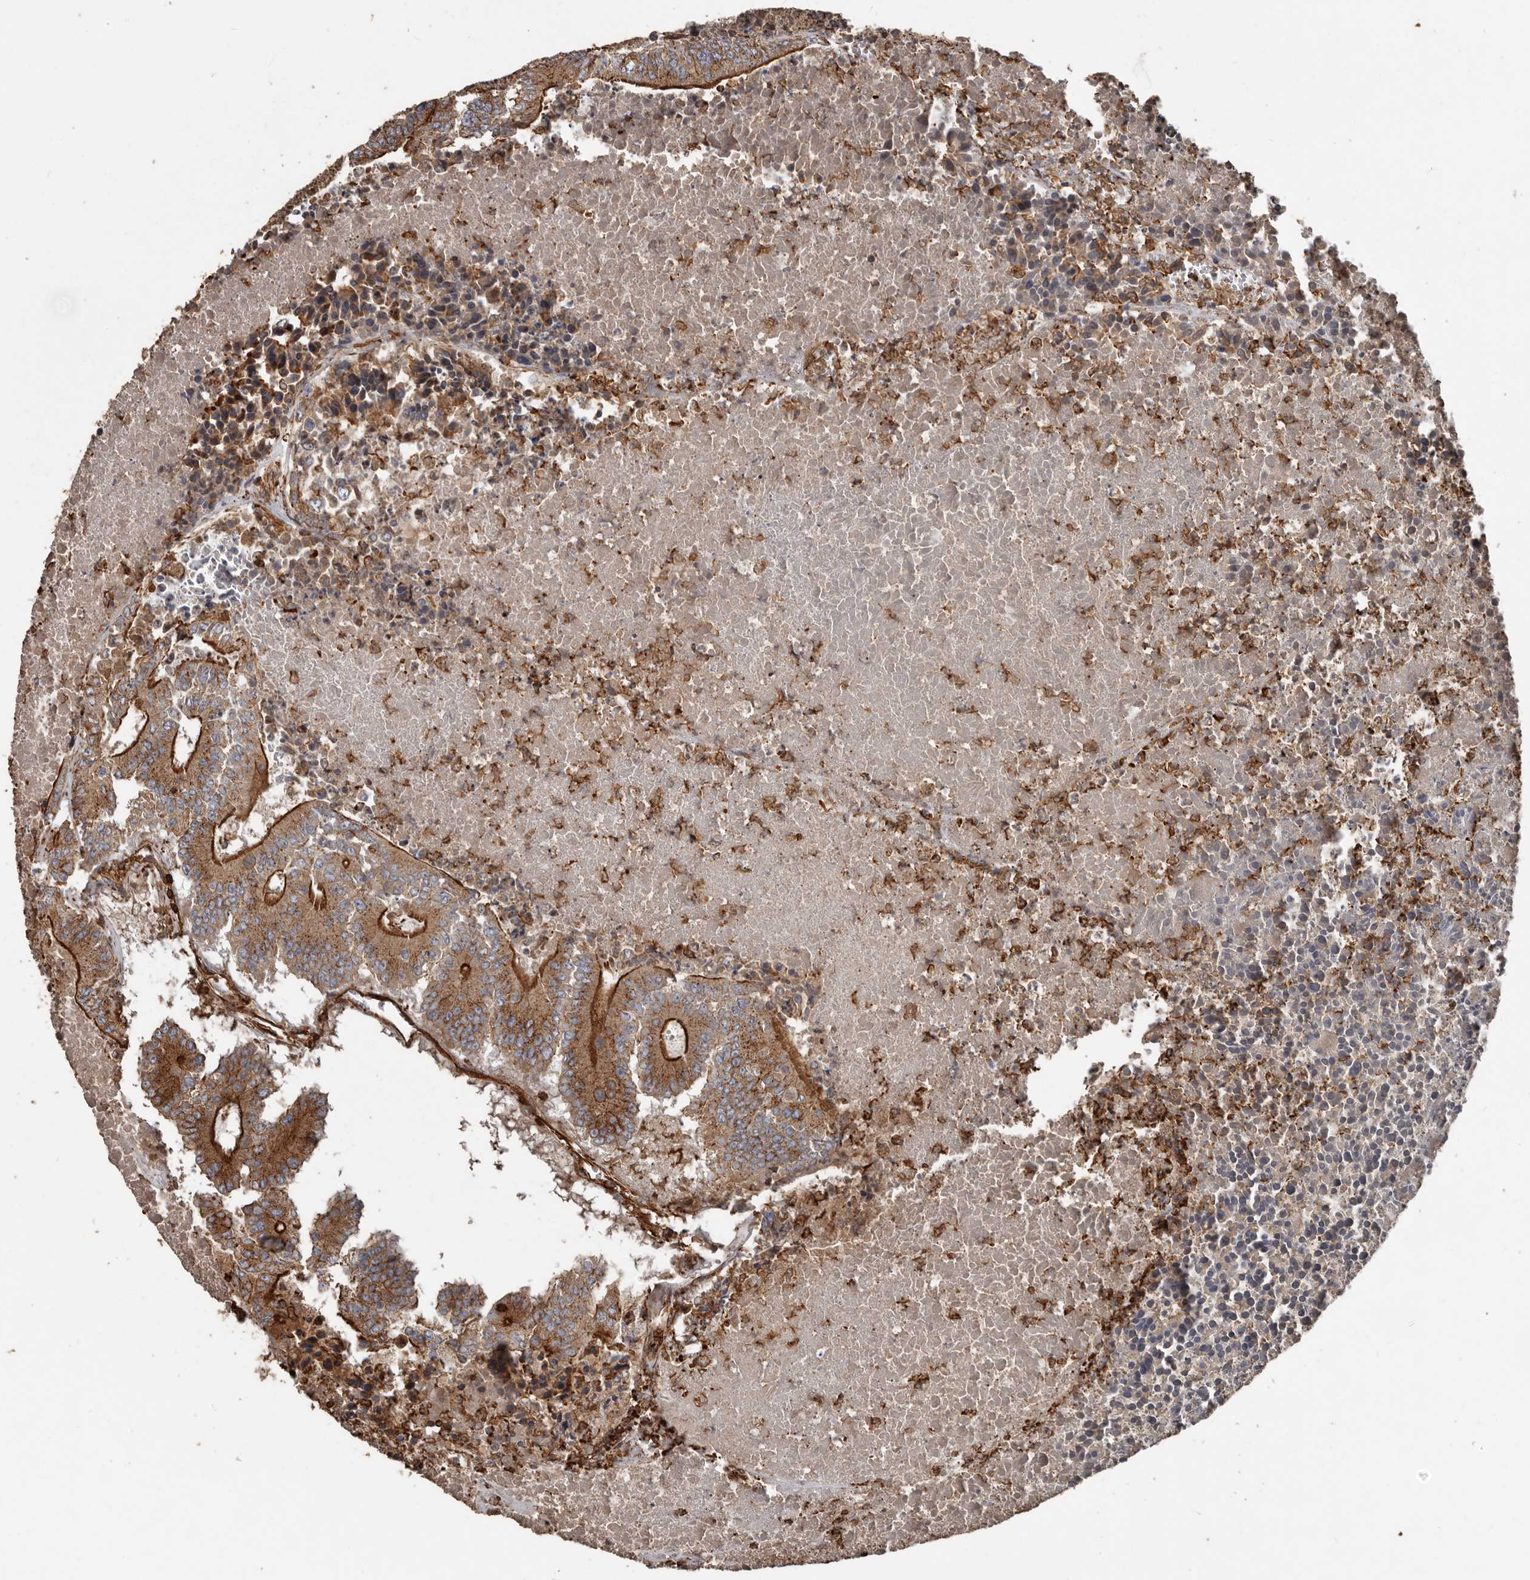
{"staining": {"intensity": "strong", "quantity": ">75%", "location": "cytoplasmic/membranous"}, "tissue": "colorectal cancer", "cell_type": "Tumor cells", "image_type": "cancer", "snomed": [{"axis": "morphology", "description": "Adenocarcinoma, NOS"}, {"axis": "topography", "description": "Colon"}], "caption": "A brown stain labels strong cytoplasmic/membranous expression of a protein in adenocarcinoma (colorectal) tumor cells. (Stains: DAB (3,3'-diaminobenzidine) in brown, nuclei in blue, Microscopy: brightfield microscopy at high magnification).", "gene": "DENND6B", "patient": {"sex": "male", "age": 87}}